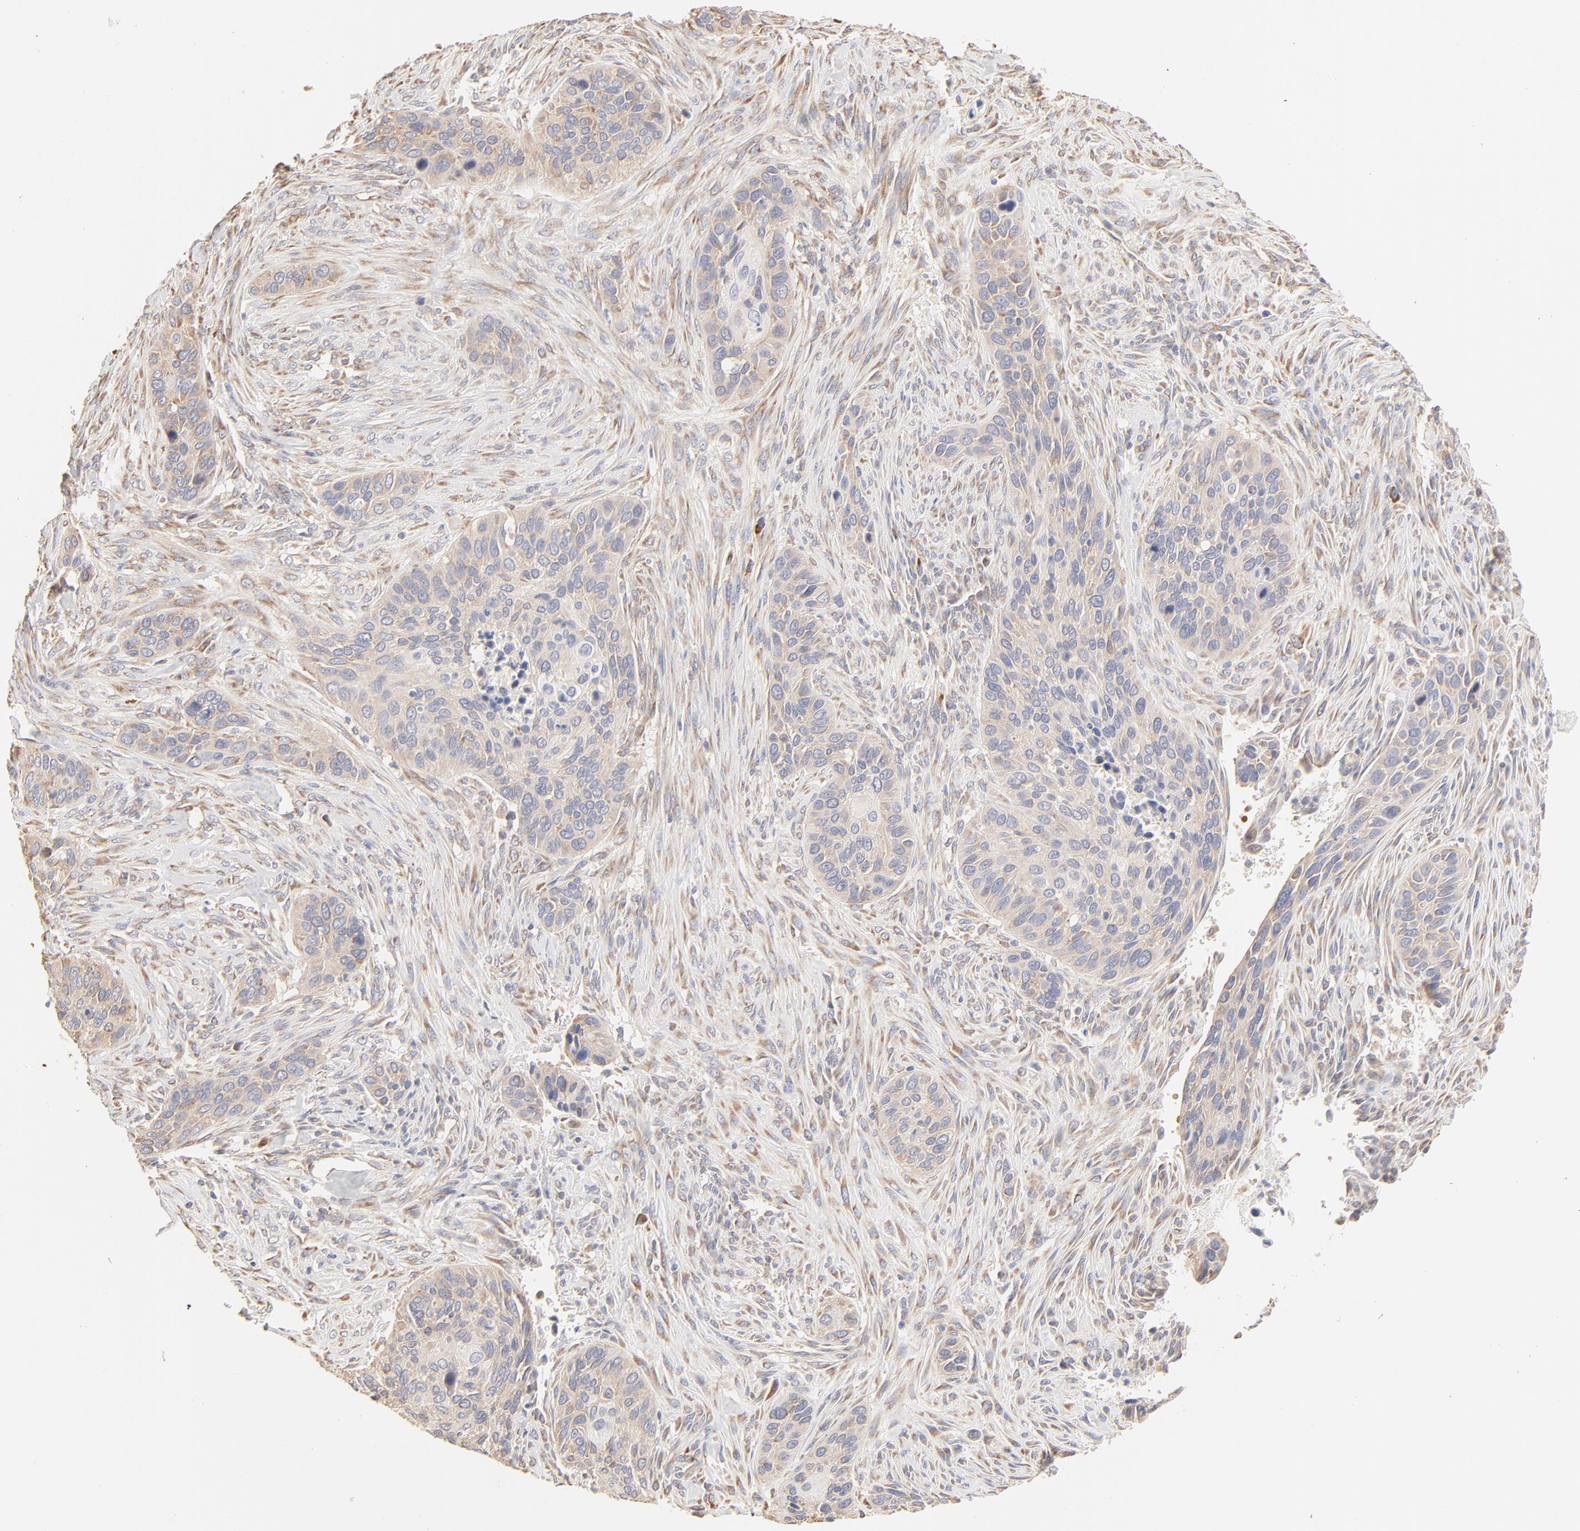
{"staining": {"intensity": "weak", "quantity": ">75%", "location": "cytoplasmic/membranous"}, "tissue": "cervical cancer", "cell_type": "Tumor cells", "image_type": "cancer", "snomed": [{"axis": "morphology", "description": "Adenocarcinoma, NOS"}, {"axis": "topography", "description": "Cervix"}], "caption": "A high-resolution histopathology image shows IHC staining of cervical cancer (adenocarcinoma), which reveals weak cytoplasmic/membranous expression in about >75% of tumor cells.", "gene": "RPS20", "patient": {"sex": "female", "age": 29}}